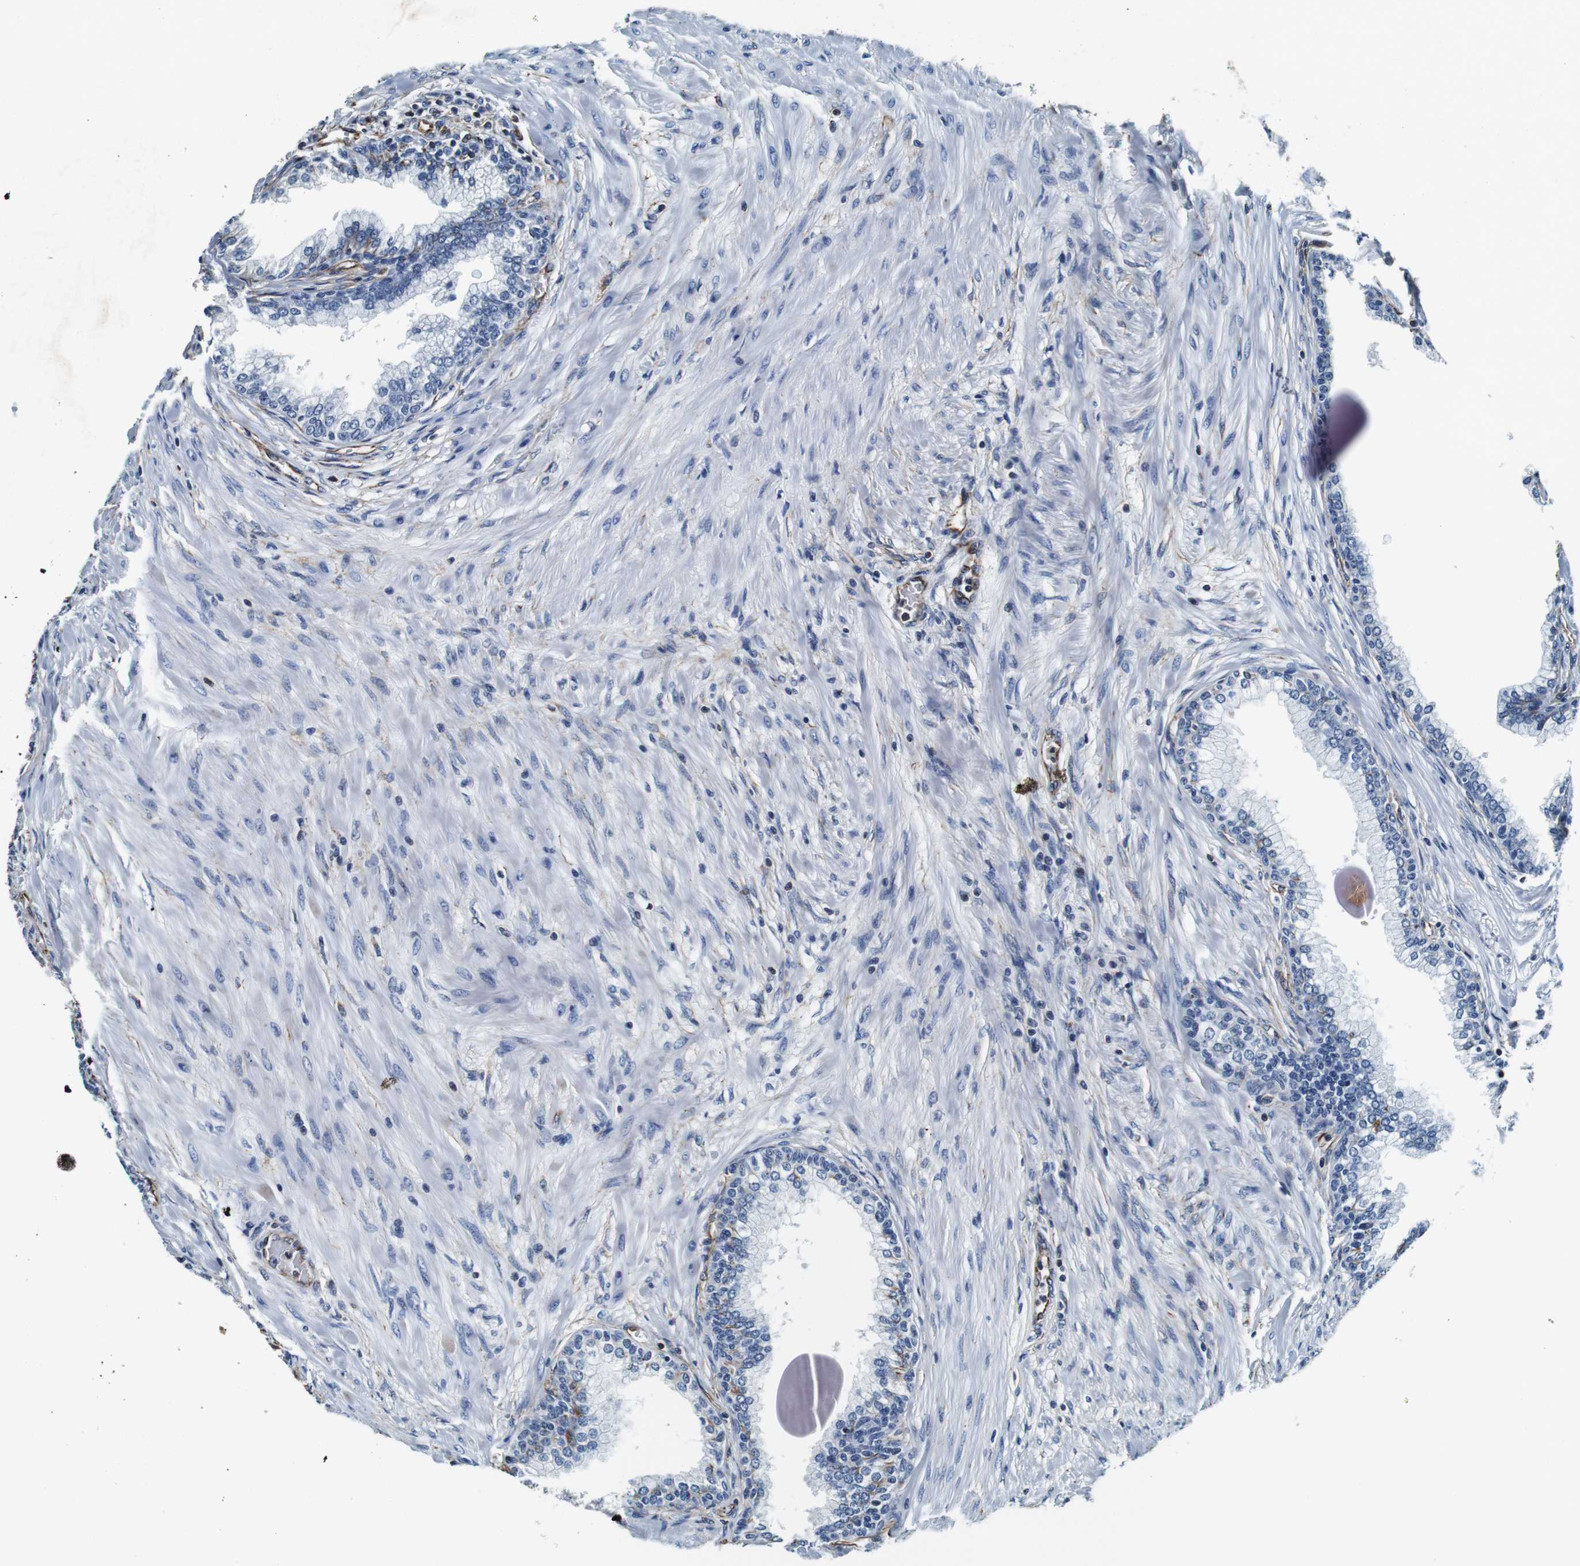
{"staining": {"intensity": "negative", "quantity": "none", "location": "none"}, "tissue": "prostate", "cell_type": "Glandular cells", "image_type": "normal", "snomed": [{"axis": "morphology", "description": "Normal tissue, NOS"}, {"axis": "morphology", "description": "Urothelial carcinoma, Low grade"}, {"axis": "topography", "description": "Urinary bladder"}, {"axis": "topography", "description": "Prostate"}], "caption": "This is a histopathology image of IHC staining of unremarkable prostate, which shows no staining in glandular cells.", "gene": "GJE1", "patient": {"sex": "male", "age": 60}}